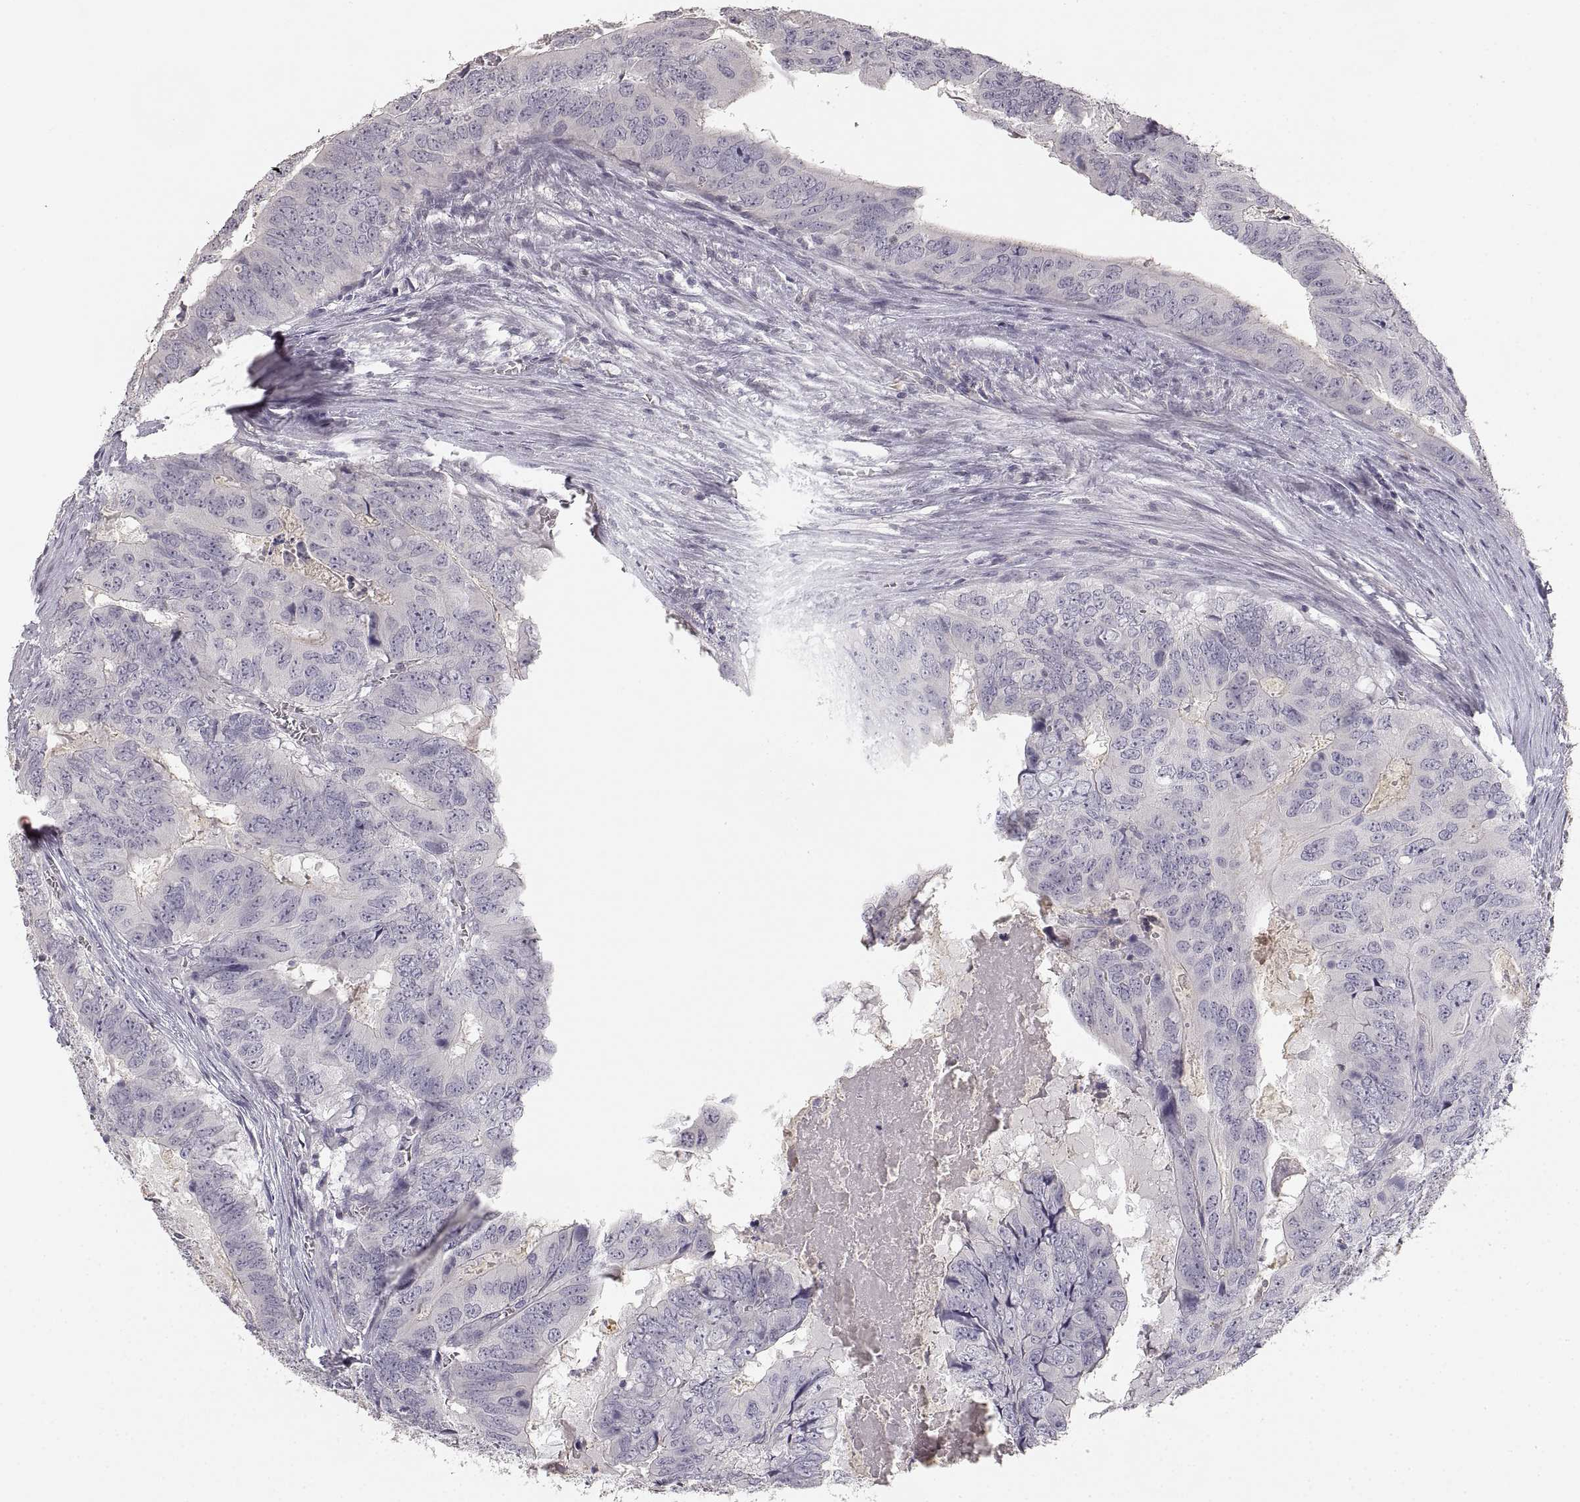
{"staining": {"intensity": "negative", "quantity": "none", "location": "none"}, "tissue": "colorectal cancer", "cell_type": "Tumor cells", "image_type": "cancer", "snomed": [{"axis": "morphology", "description": "Adenocarcinoma, NOS"}, {"axis": "topography", "description": "Colon"}], "caption": "Histopathology image shows no significant protein staining in tumor cells of adenocarcinoma (colorectal).", "gene": "RUNDC3A", "patient": {"sex": "male", "age": 79}}